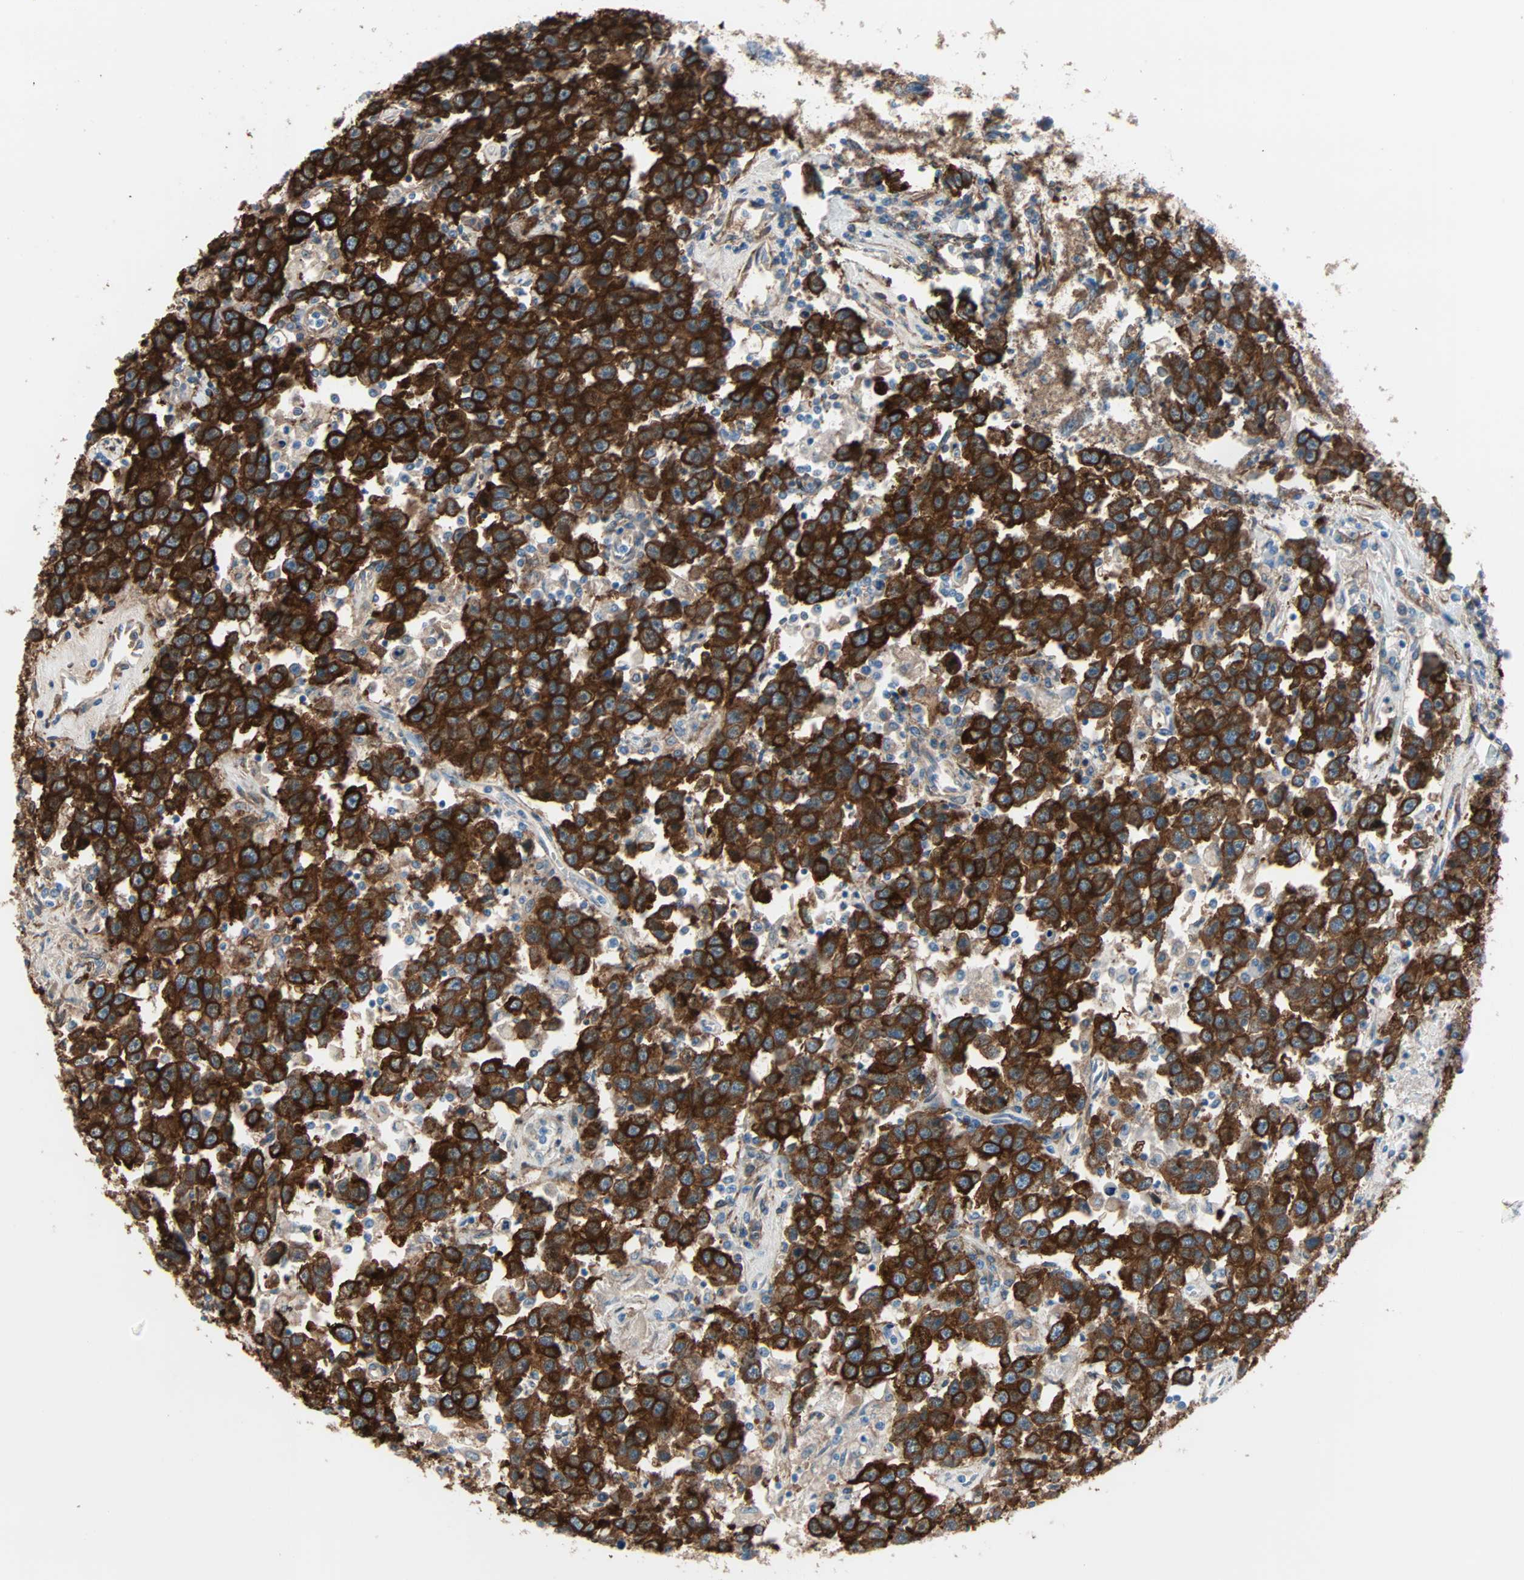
{"staining": {"intensity": "strong", "quantity": ">75%", "location": "cytoplasmic/membranous"}, "tissue": "testis cancer", "cell_type": "Tumor cells", "image_type": "cancer", "snomed": [{"axis": "morphology", "description": "Seminoma, NOS"}, {"axis": "topography", "description": "Testis"}], "caption": "Tumor cells exhibit high levels of strong cytoplasmic/membranous positivity in about >75% of cells in human testis seminoma.", "gene": "EPB41L2", "patient": {"sex": "male", "age": 41}}